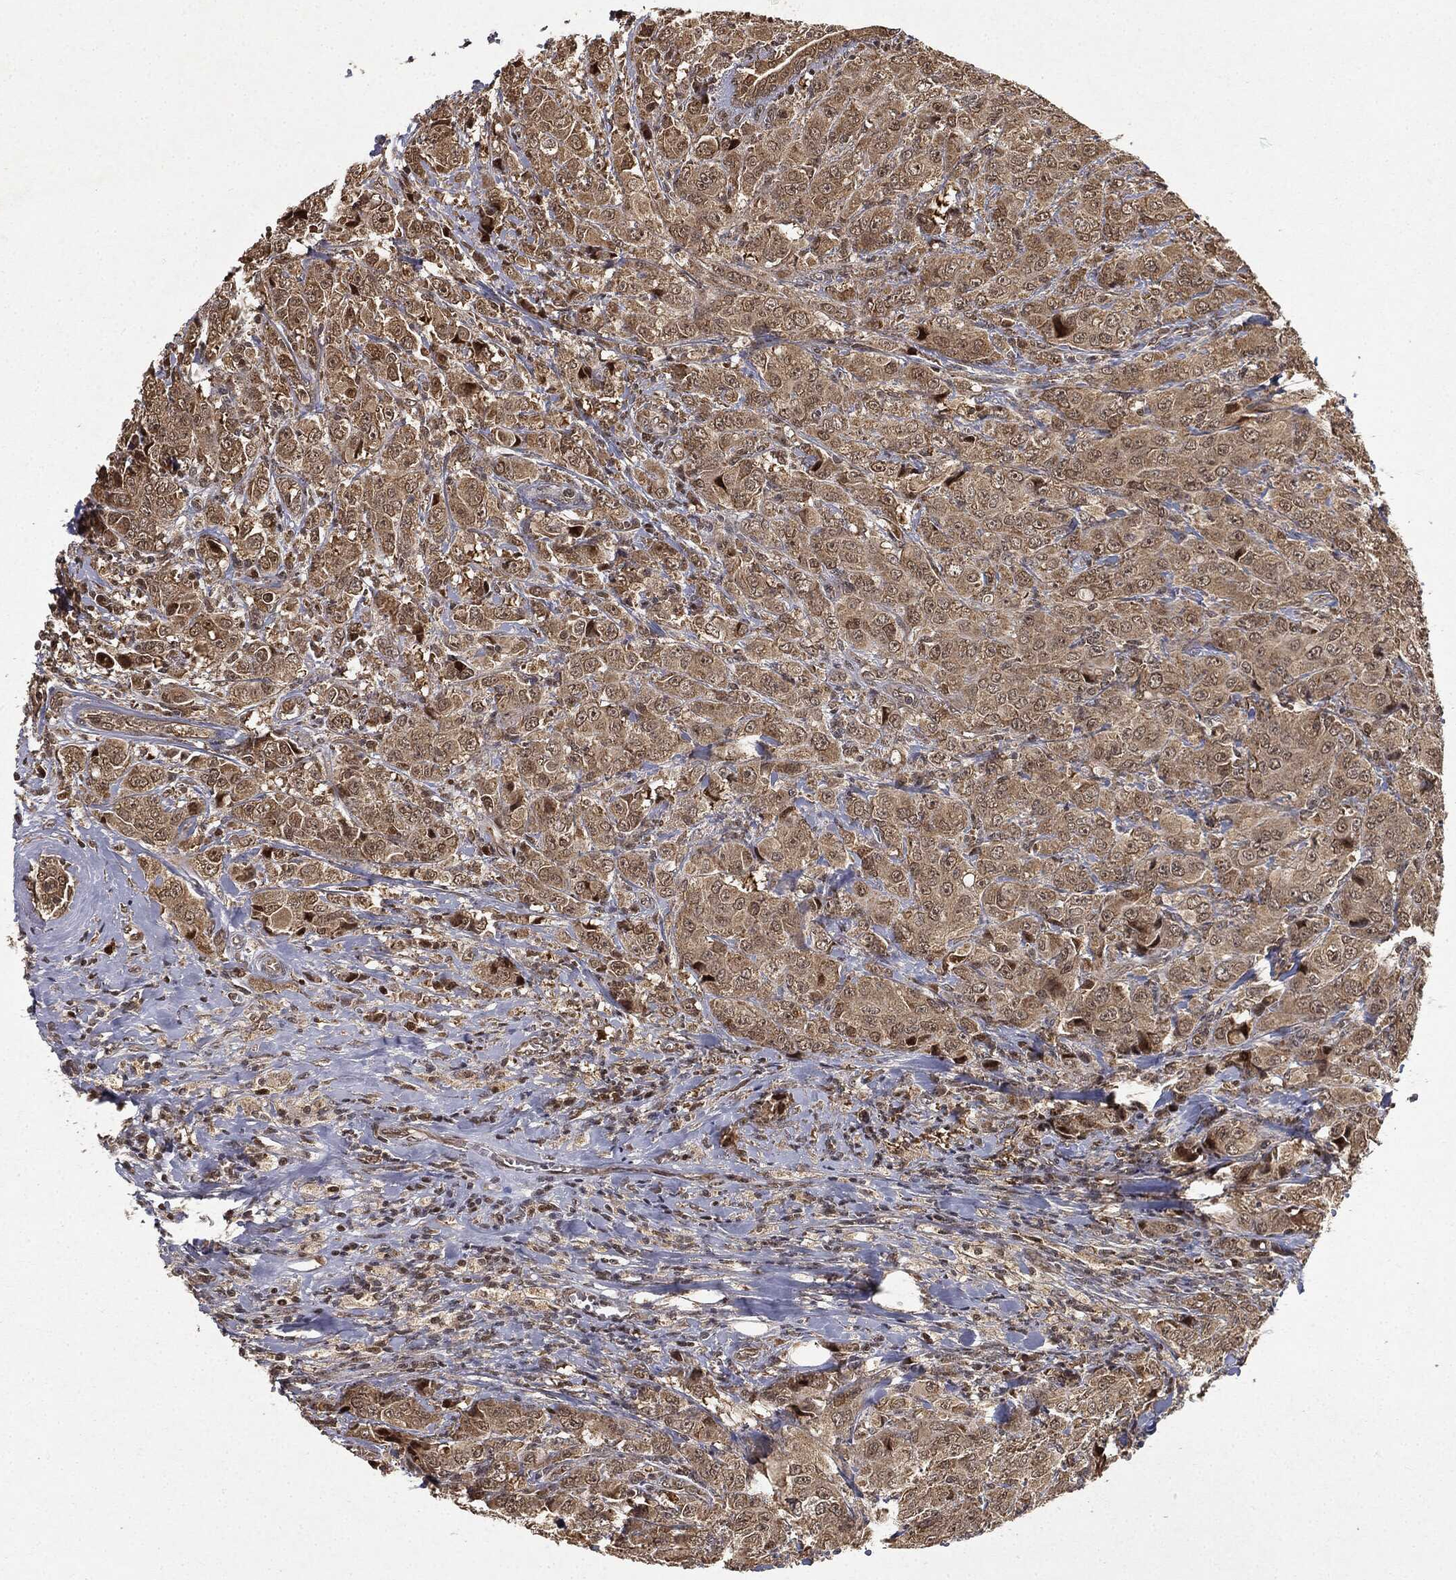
{"staining": {"intensity": "moderate", "quantity": ">75%", "location": "cytoplasmic/membranous"}, "tissue": "breast cancer", "cell_type": "Tumor cells", "image_type": "cancer", "snomed": [{"axis": "morphology", "description": "Duct carcinoma"}, {"axis": "topography", "description": "Breast"}], "caption": "Immunohistochemistry (IHC) (DAB) staining of breast cancer (intraductal carcinoma) displays moderate cytoplasmic/membranous protein expression in about >75% of tumor cells.", "gene": "ZNHIT6", "patient": {"sex": "female", "age": 43}}